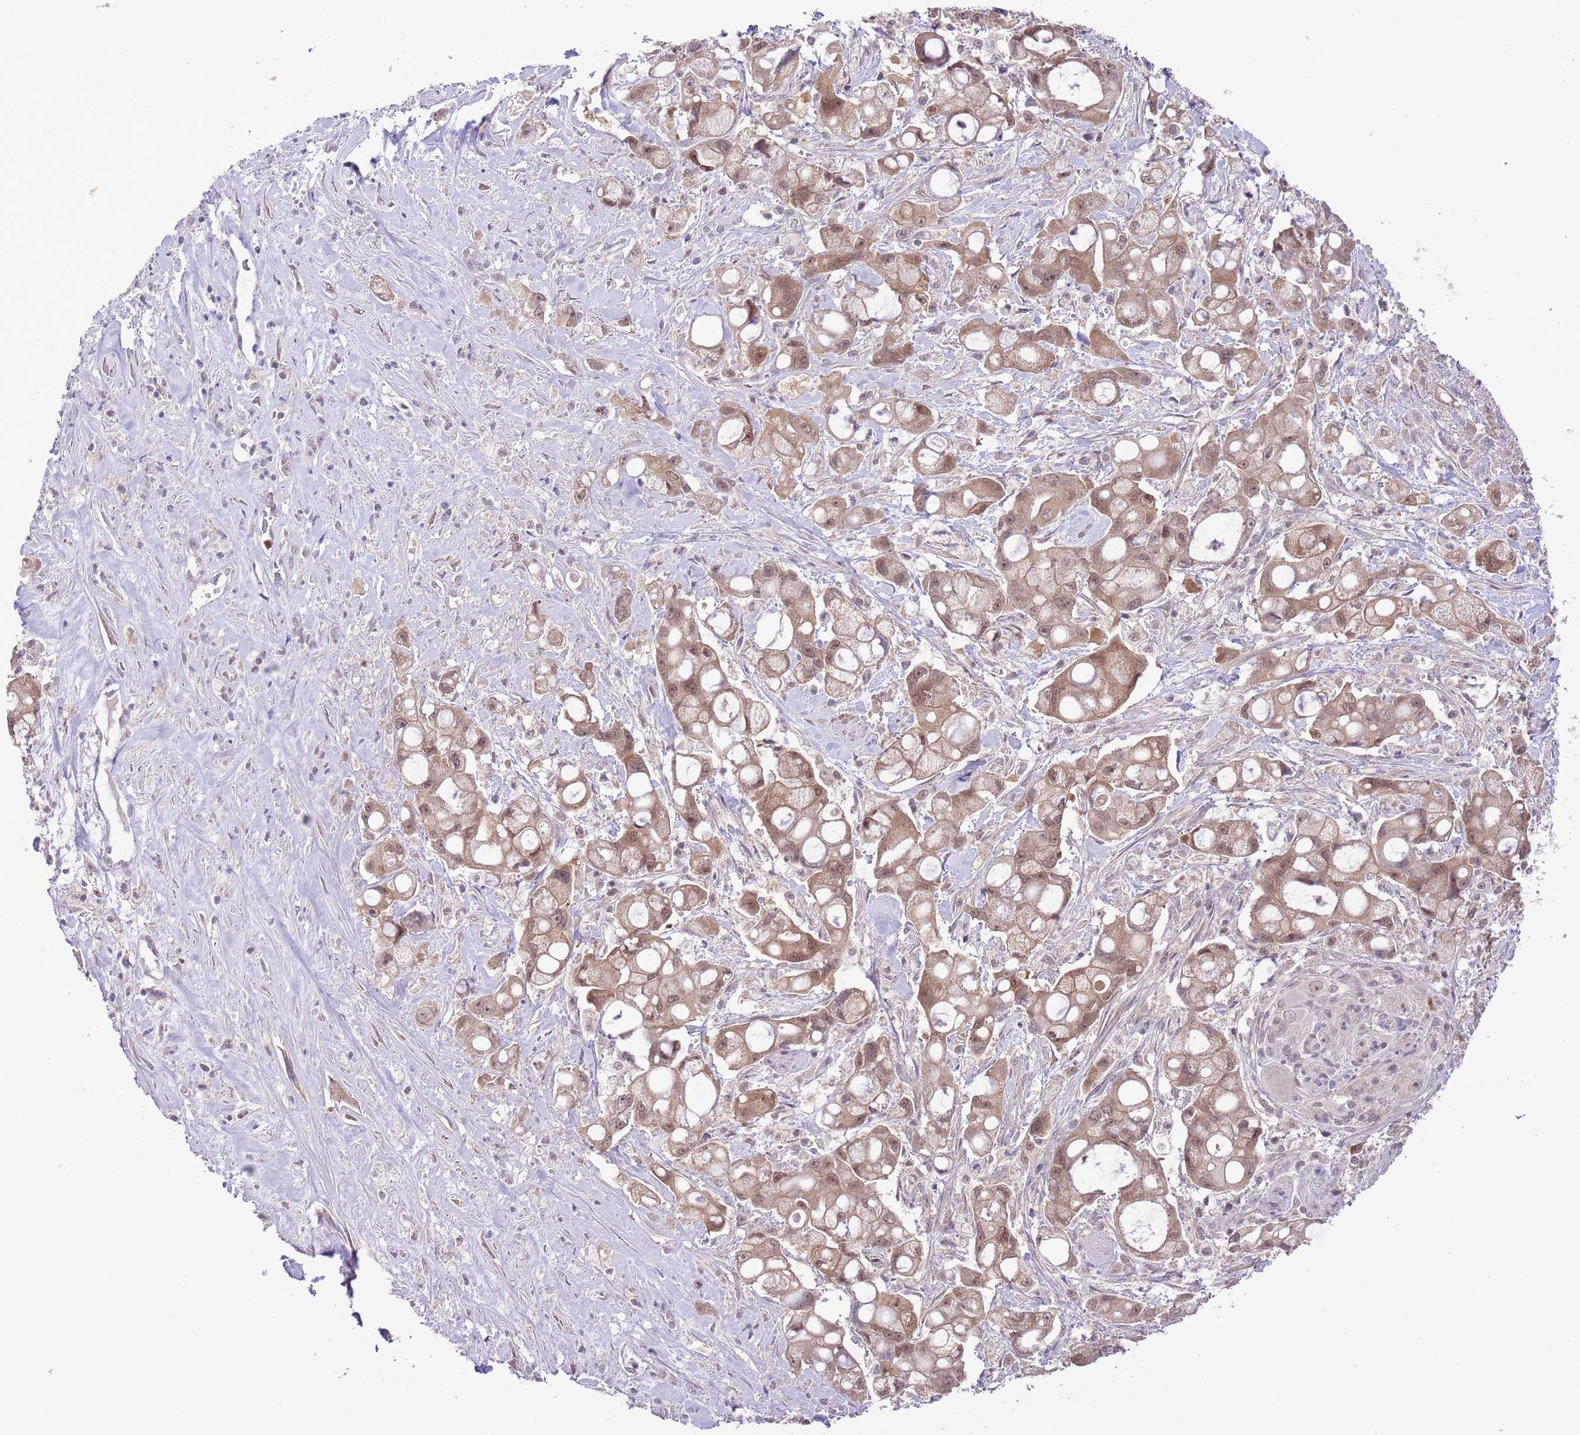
{"staining": {"intensity": "moderate", "quantity": ">75%", "location": "cytoplasmic/membranous,nuclear"}, "tissue": "pancreatic cancer", "cell_type": "Tumor cells", "image_type": "cancer", "snomed": [{"axis": "morphology", "description": "Adenocarcinoma, NOS"}, {"axis": "topography", "description": "Pancreas"}], "caption": "Immunohistochemical staining of human pancreatic cancer exhibits moderate cytoplasmic/membranous and nuclear protein expression in about >75% of tumor cells. Nuclei are stained in blue.", "gene": "GALK2", "patient": {"sex": "male", "age": 68}}